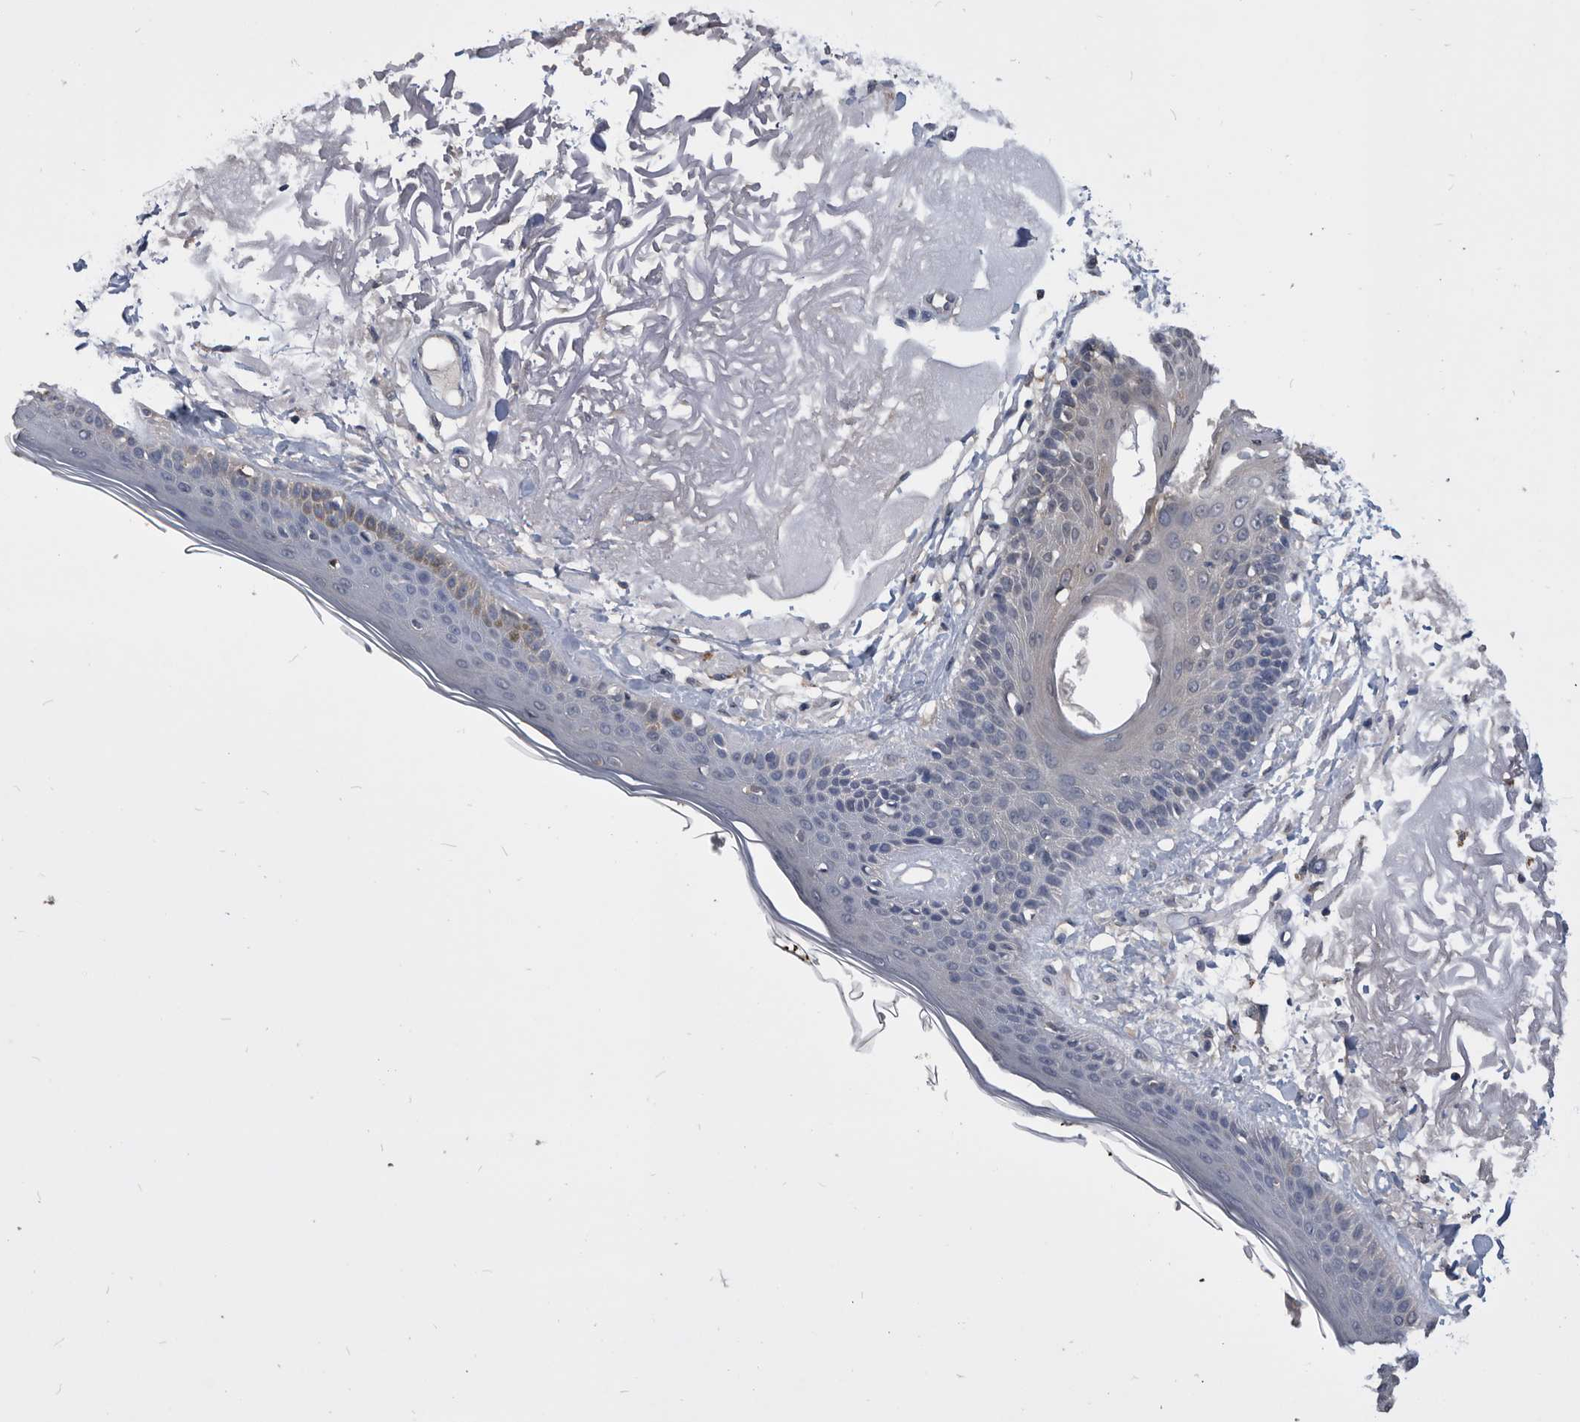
{"staining": {"intensity": "negative", "quantity": "none", "location": "none"}, "tissue": "skin", "cell_type": "Fibroblasts", "image_type": "normal", "snomed": [{"axis": "morphology", "description": "Normal tissue, NOS"}, {"axis": "topography", "description": "Skin"}, {"axis": "topography", "description": "Skeletal muscle"}], "caption": "Immunohistochemical staining of benign skin exhibits no significant staining in fibroblasts.", "gene": "PDXK", "patient": {"sex": "male", "age": 83}}